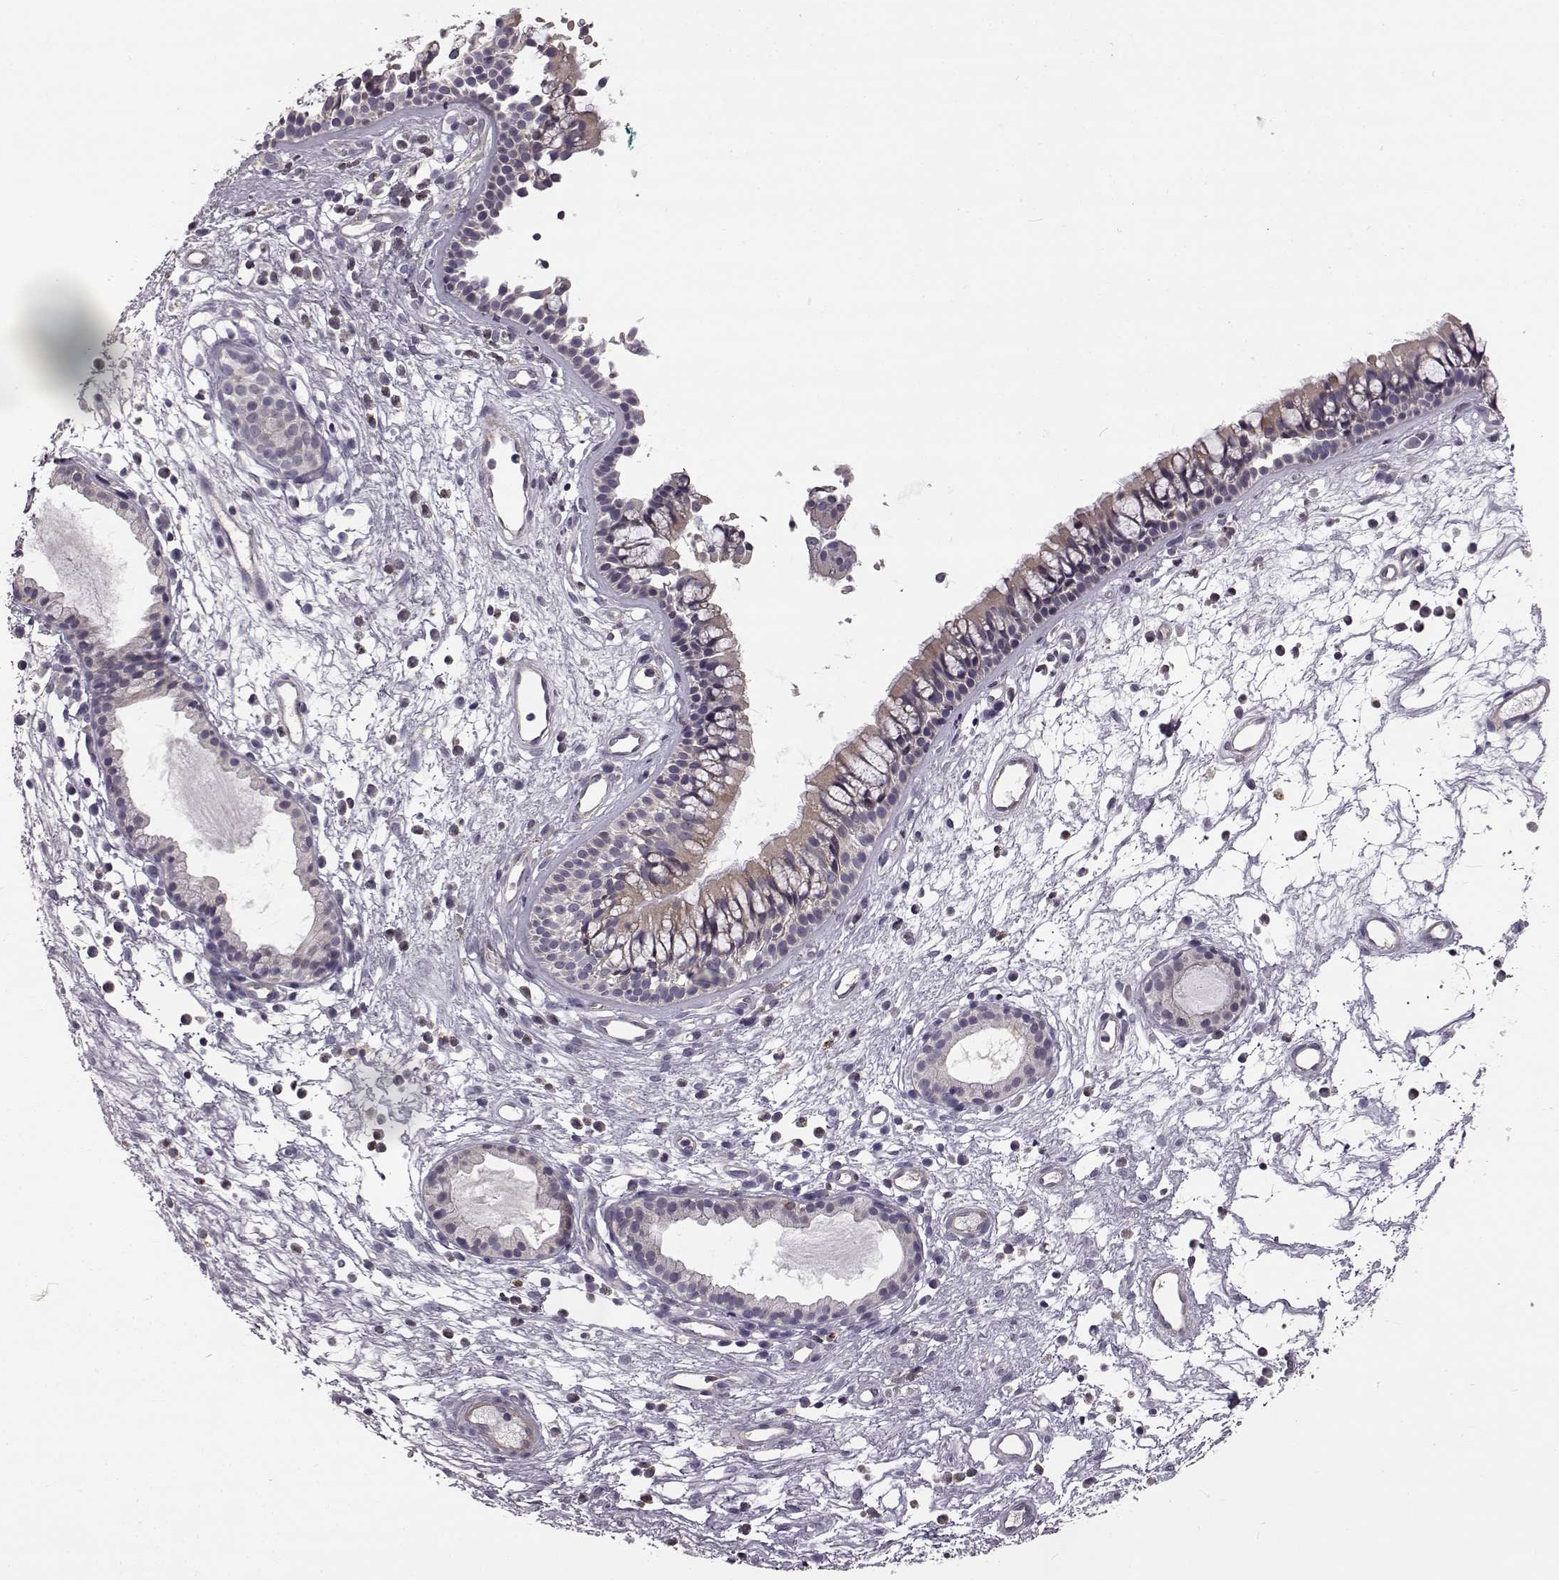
{"staining": {"intensity": "weak", "quantity": "25%-75%", "location": "cytoplasmic/membranous"}, "tissue": "nasopharynx", "cell_type": "Respiratory epithelial cells", "image_type": "normal", "snomed": [{"axis": "morphology", "description": "Normal tissue, NOS"}, {"axis": "topography", "description": "Nasopharynx"}], "caption": "Benign nasopharynx was stained to show a protein in brown. There is low levels of weak cytoplasmic/membranous staining in approximately 25%-75% of respiratory epithelial cells.", "gene": "B3GNT6", "patient": {"sex": "male", "age": 77}}